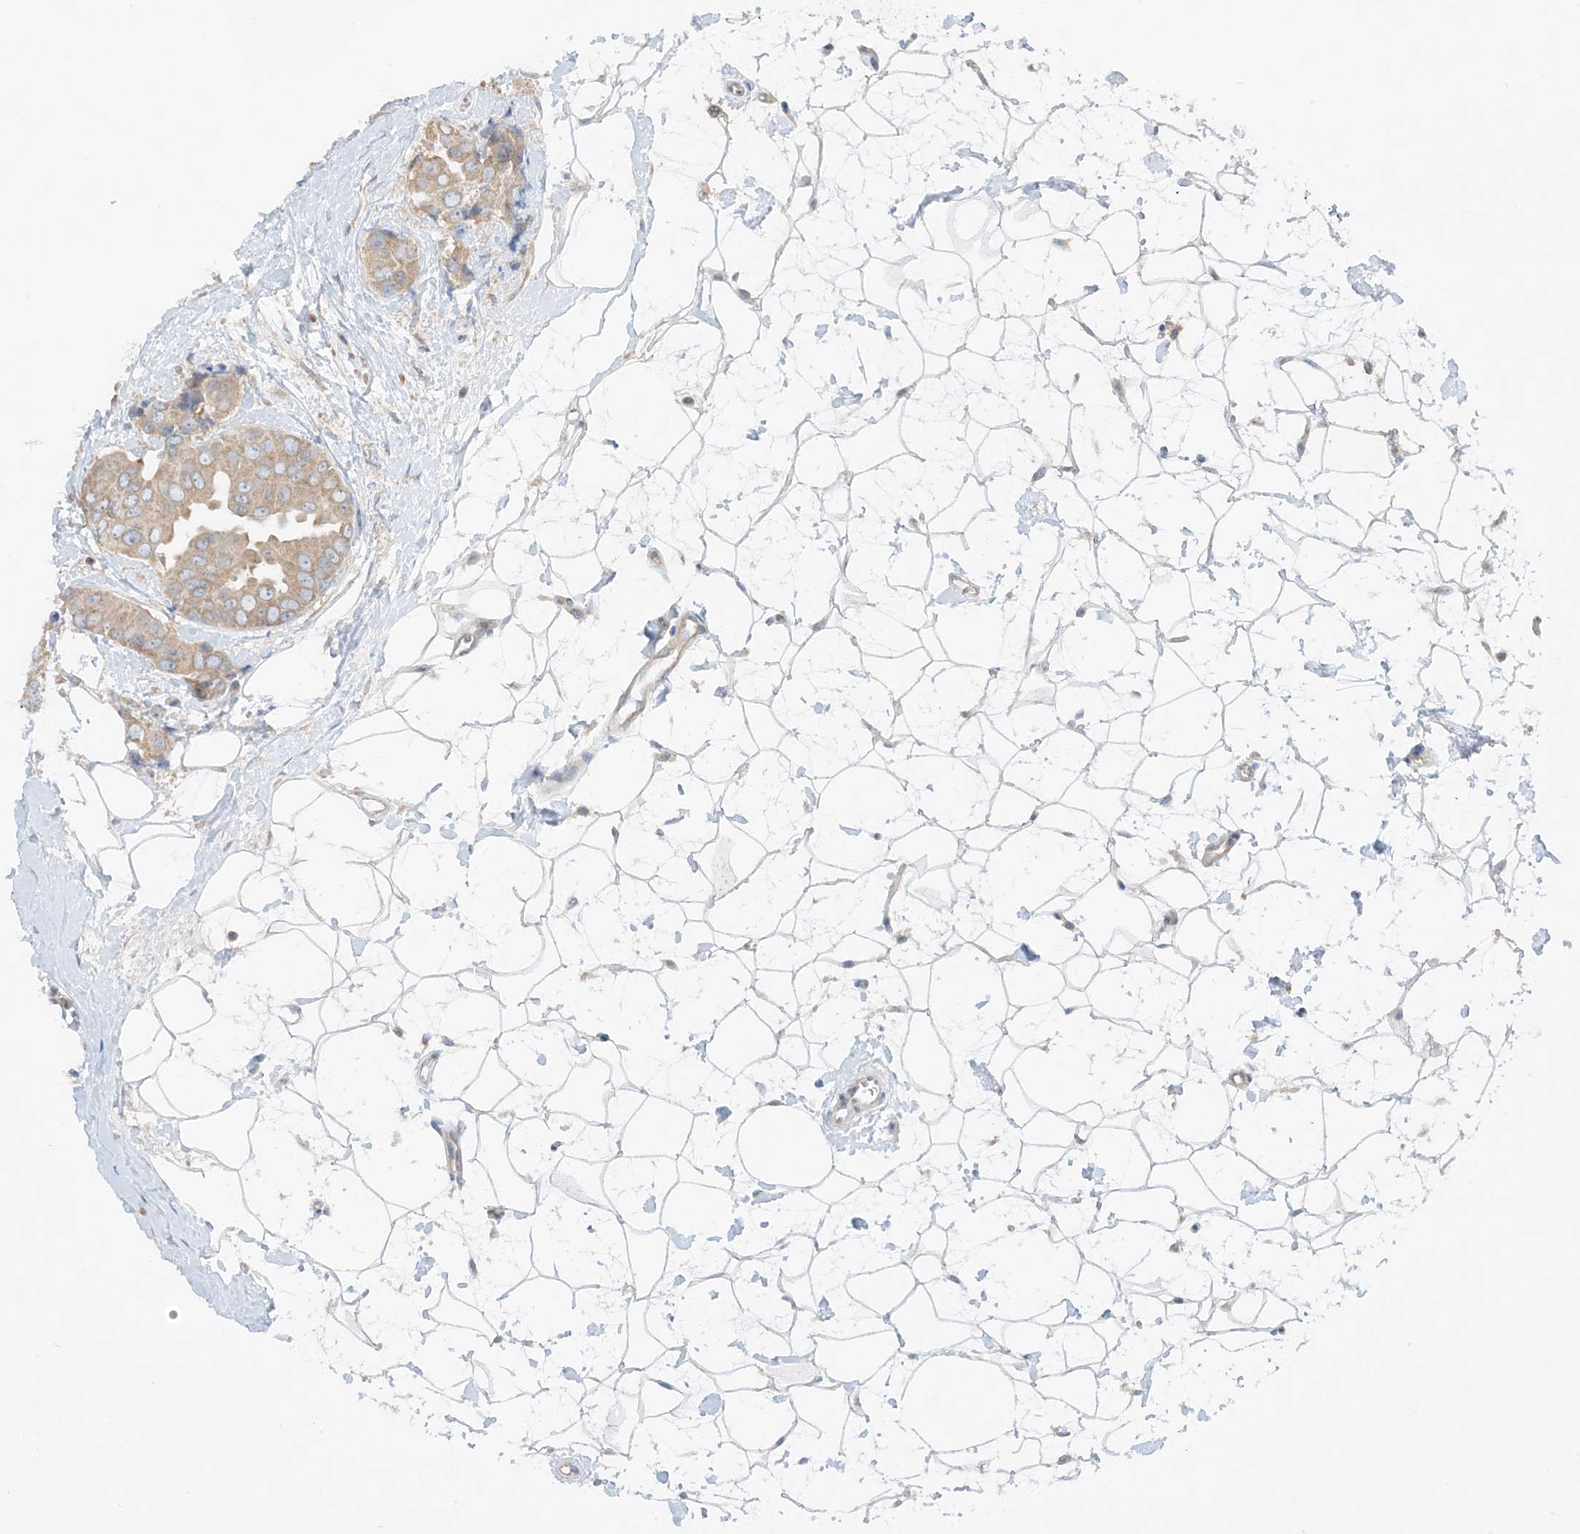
{"staining": {"intensity": "moderate", "quantity": ">75%", "location": "cytoplasmic/membranous"}, "tissue": "breast cancer", "cell_type": "Tumor cells", "image_type": "cancer", "snomed": [{"axis": "morphology", "description": "Normal tissue, NOS"}, {"axis": "morphology", "description": "Duct carcinoma"}, {"axis": "topography", "description": "Breast"}], "caption": "Human breast cancer stained with a brown dye exhibits moderate cytoplasmic/membranous positive staining in approximately >75% of tumor cells.", "gene": "RPP40", "patient": {"sex": "female", "age": 39}}